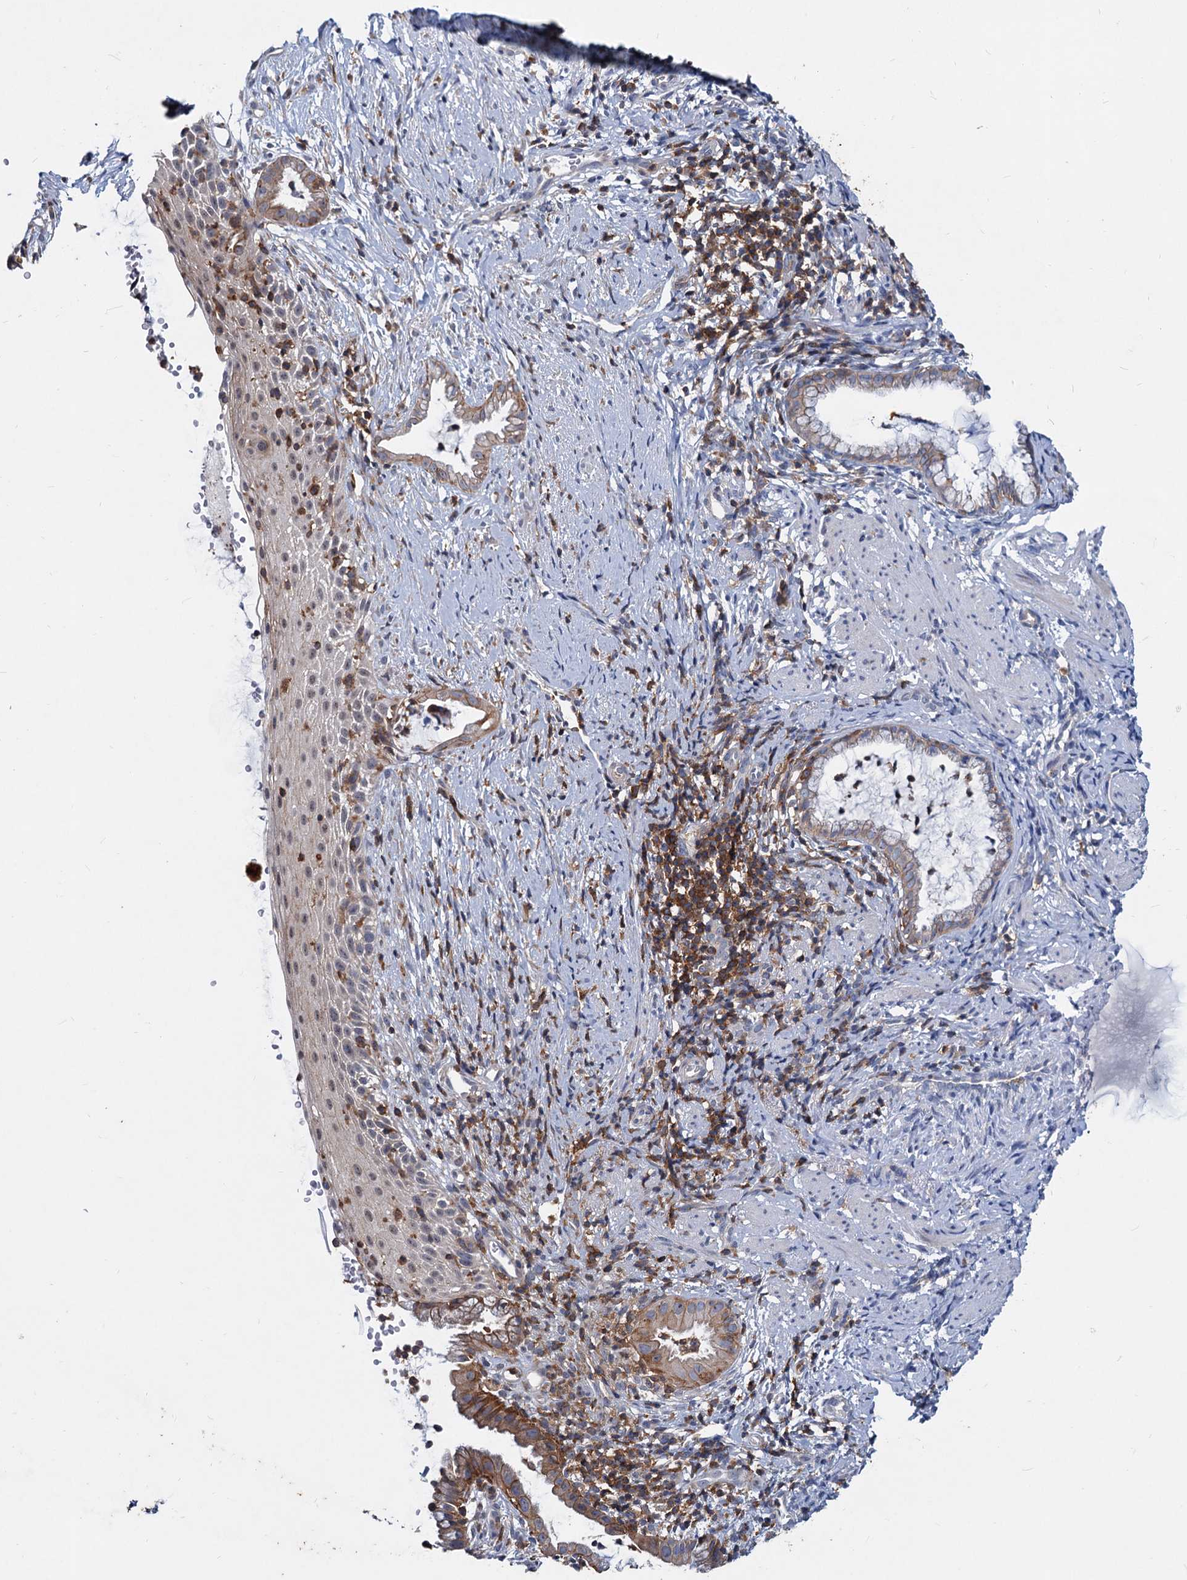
{"staining": {"intensity": "moderate", "quantity": "<25%", "location": "cytoplasmic/membranous"}, "tissue": "cervix", "cell_type": "Glandular cells", "image_type": "normal", "snomed": [{"axis": "morphology", "description": "Normal tissue, NOS"}, {"axis": "topography", "description": "Cervix"}], "caption": "A high-resolution micrograph shows immunohistochemistry (IHC) staining of unremarkable cervix, which reveals moderate cytoplasmic/membranous positivity in about <25% of glandular cells.", "gene": "LRCH4", "patient": {"sex": "female", "age": 36}}